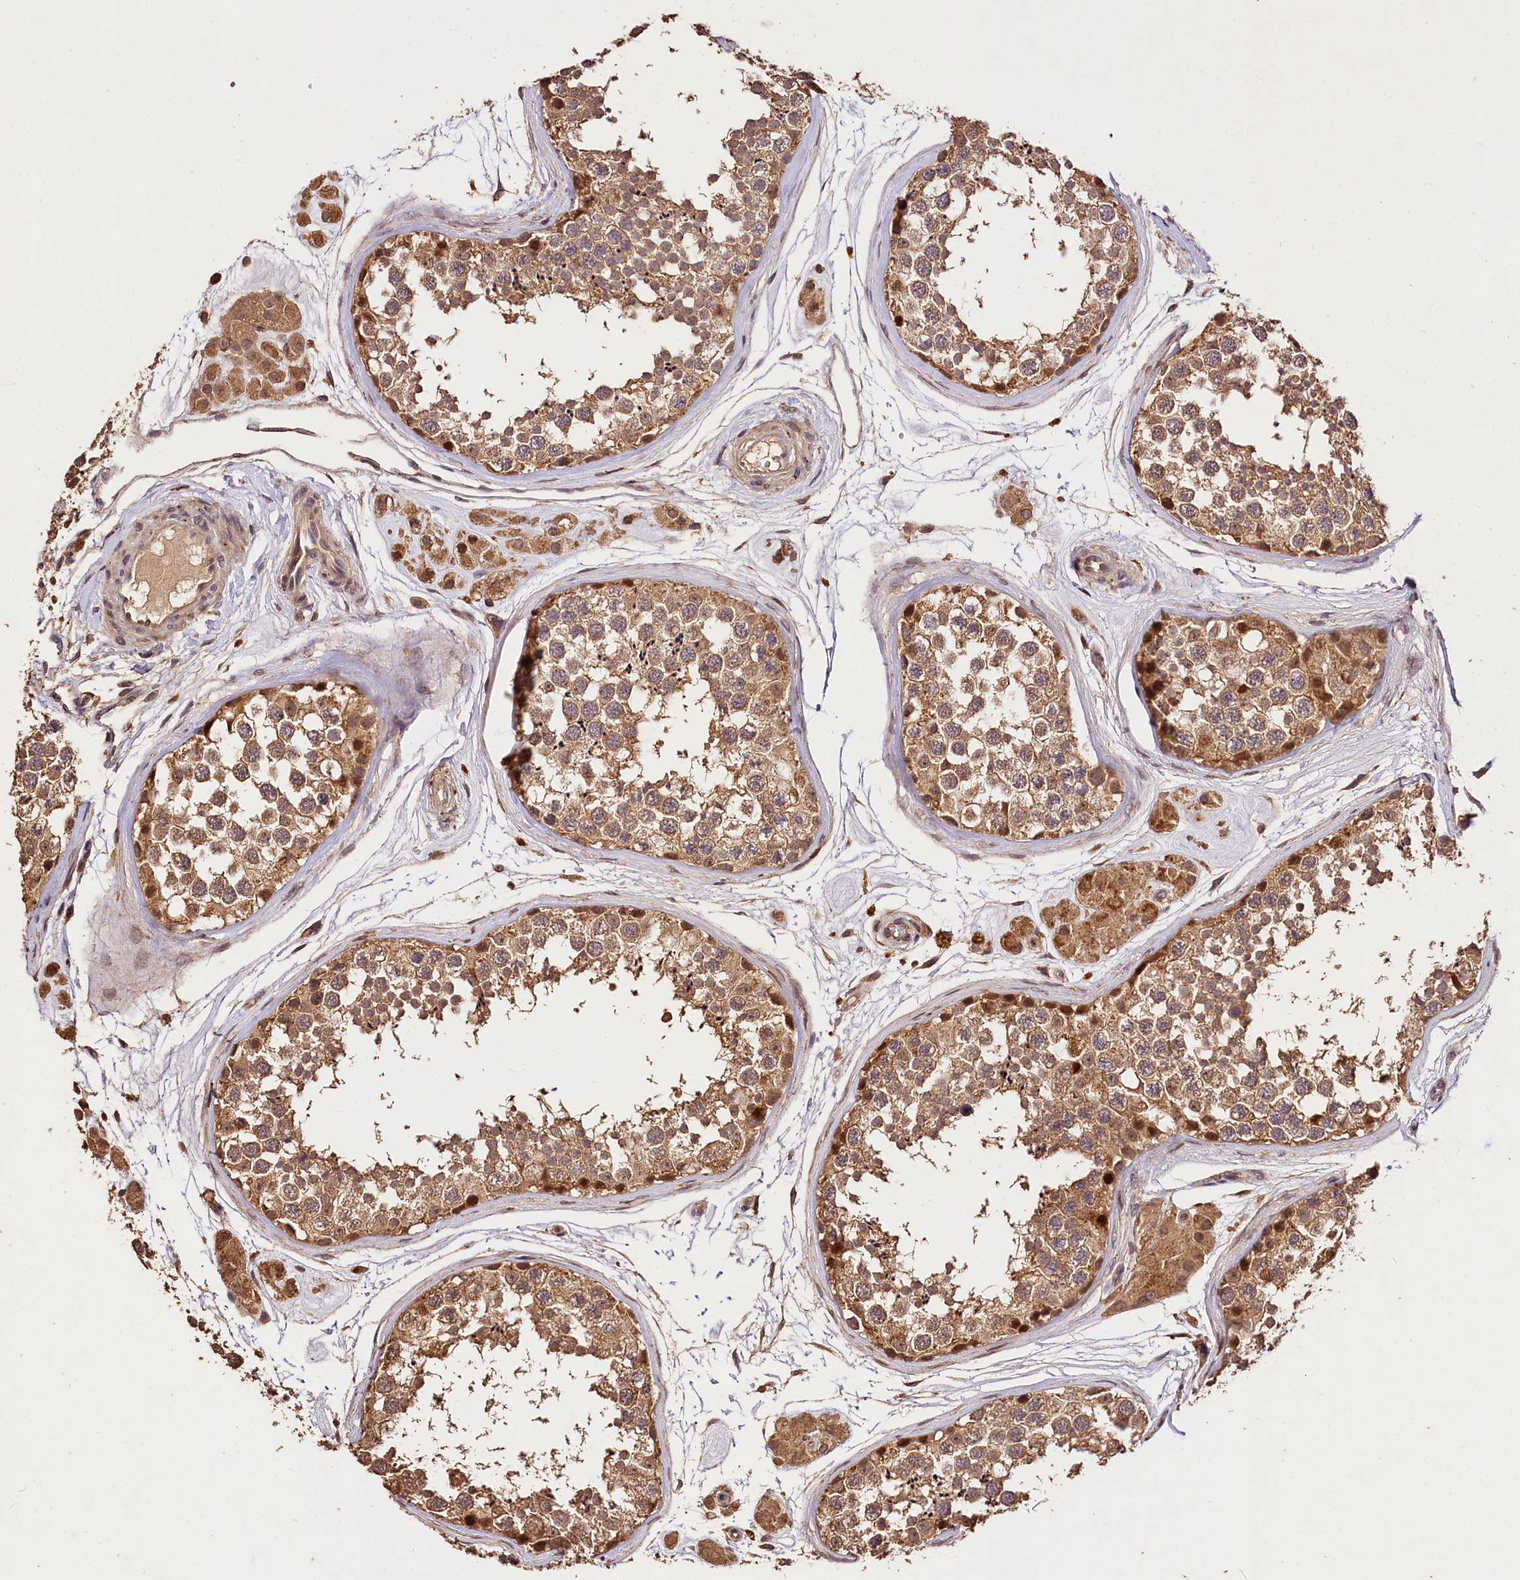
{"staining": {"intensity": "moderate", "quantity": ">75%", "location": "cytoplasmic/membranous,nuclear"}, "tissue": "testis", "cell_type": "Cells in seminiferous ducts", "image_type": "normal", "snomed": [{"axis": "morphology", "description": "Normal tissue, NOS"}, {"axis": "topography", "description": "Testis"}], "caption": "Immunohistochemistry (IHC) histopathology image of benign human testis stained for a protein (brown), which displays medium levels of moderate cytoplasmic/membranous,nuclear positivity in about >75% of cells in seminiferous ducts.", "gene": "KPTN", "patient": {"sex": "male", "age": 56}}